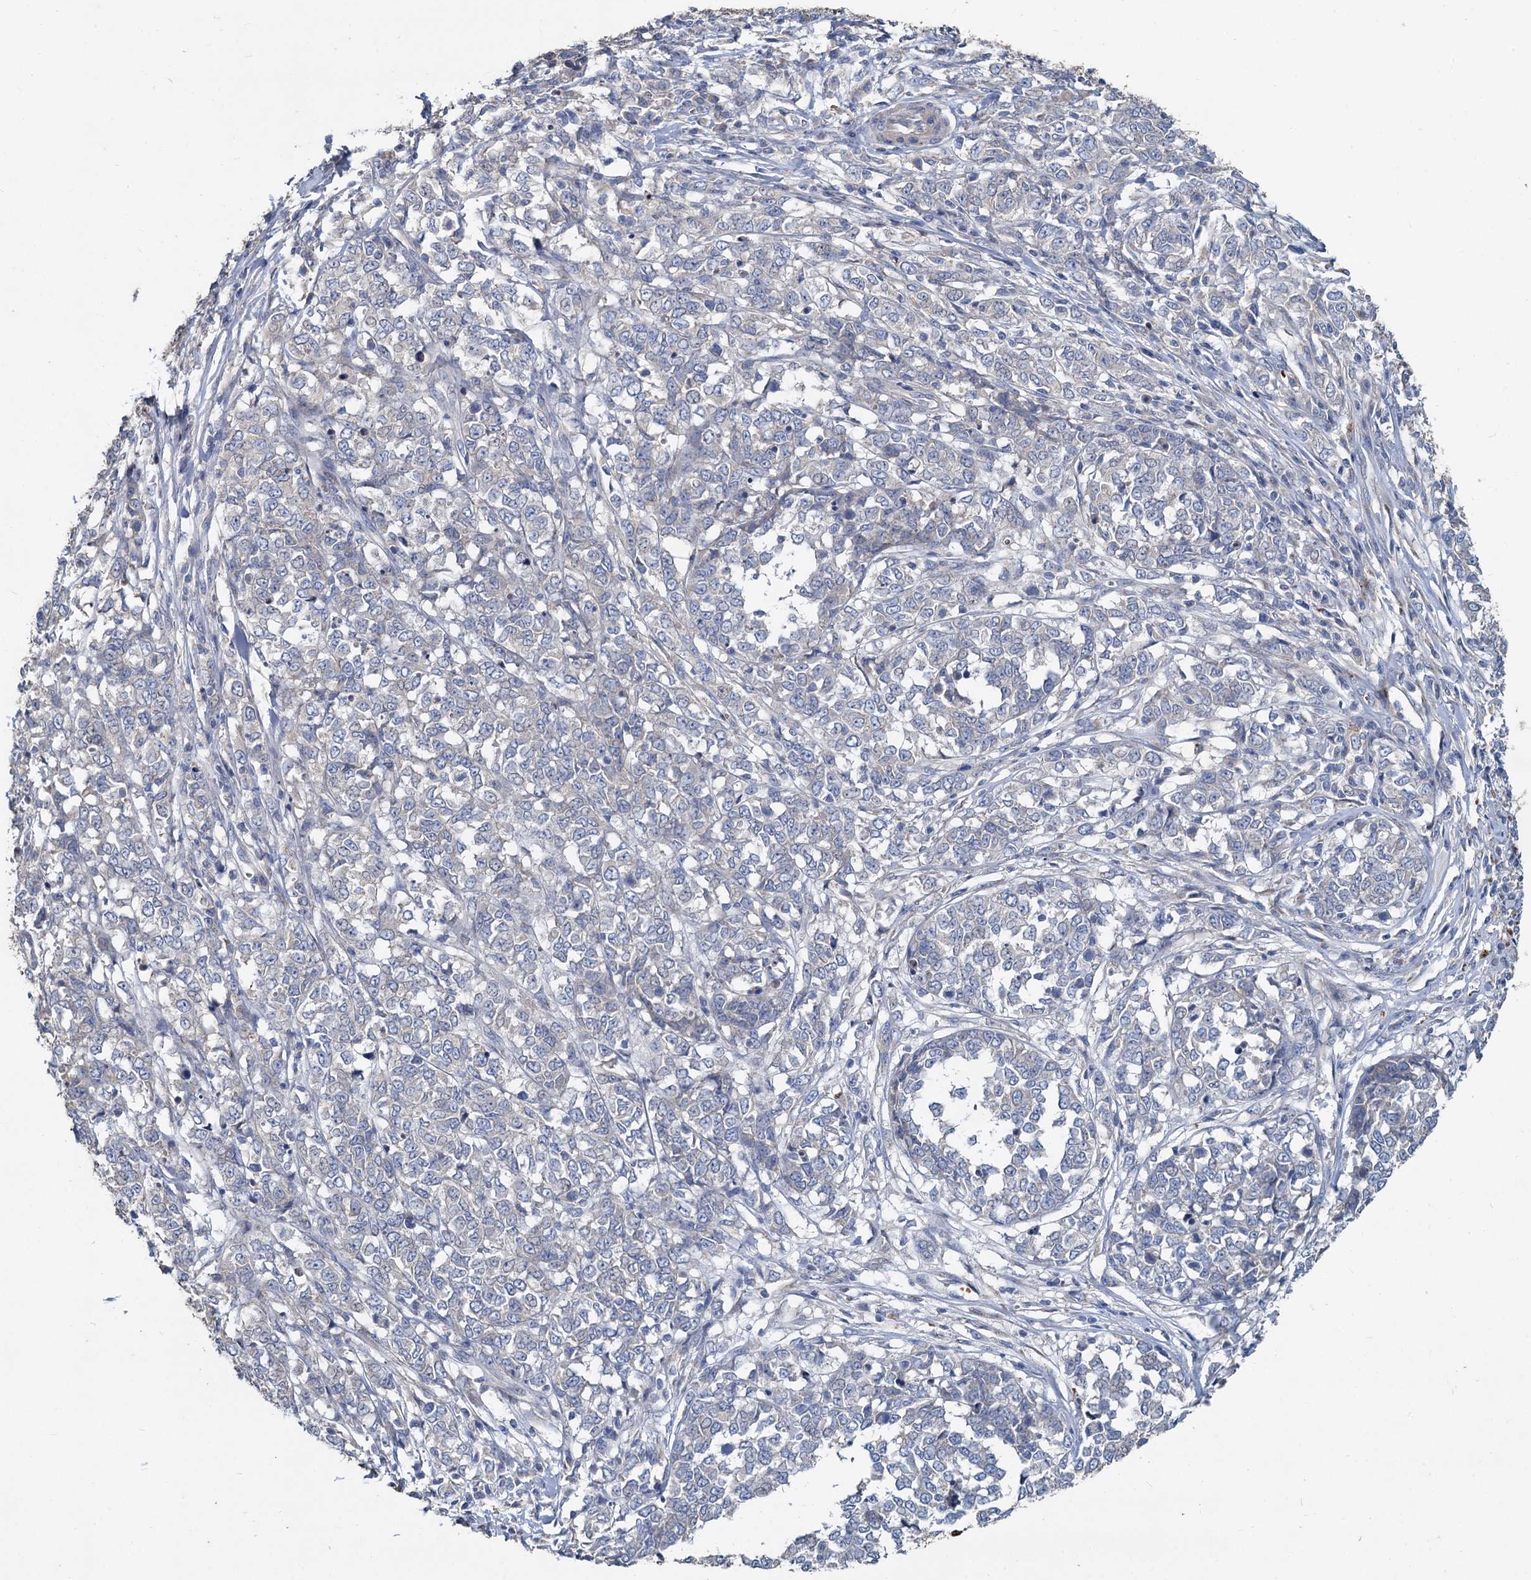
{"staining": {"intensity": "negative", "quantity": "none", "location": "none"}, "tissue": "melanoma", "cell_type": "Tumor cells", "image_type": "cancer", "snomed": [{"axis": "morphology", "description": "Malignant melanoma, NOS"}, {"axis": "topography", "description": "Skin"}], "caption": "IHC of melanoma reveals no expression in tumor cells.", "gene": "TCTN2", "patient": {"sex": "female", "age": 72}}